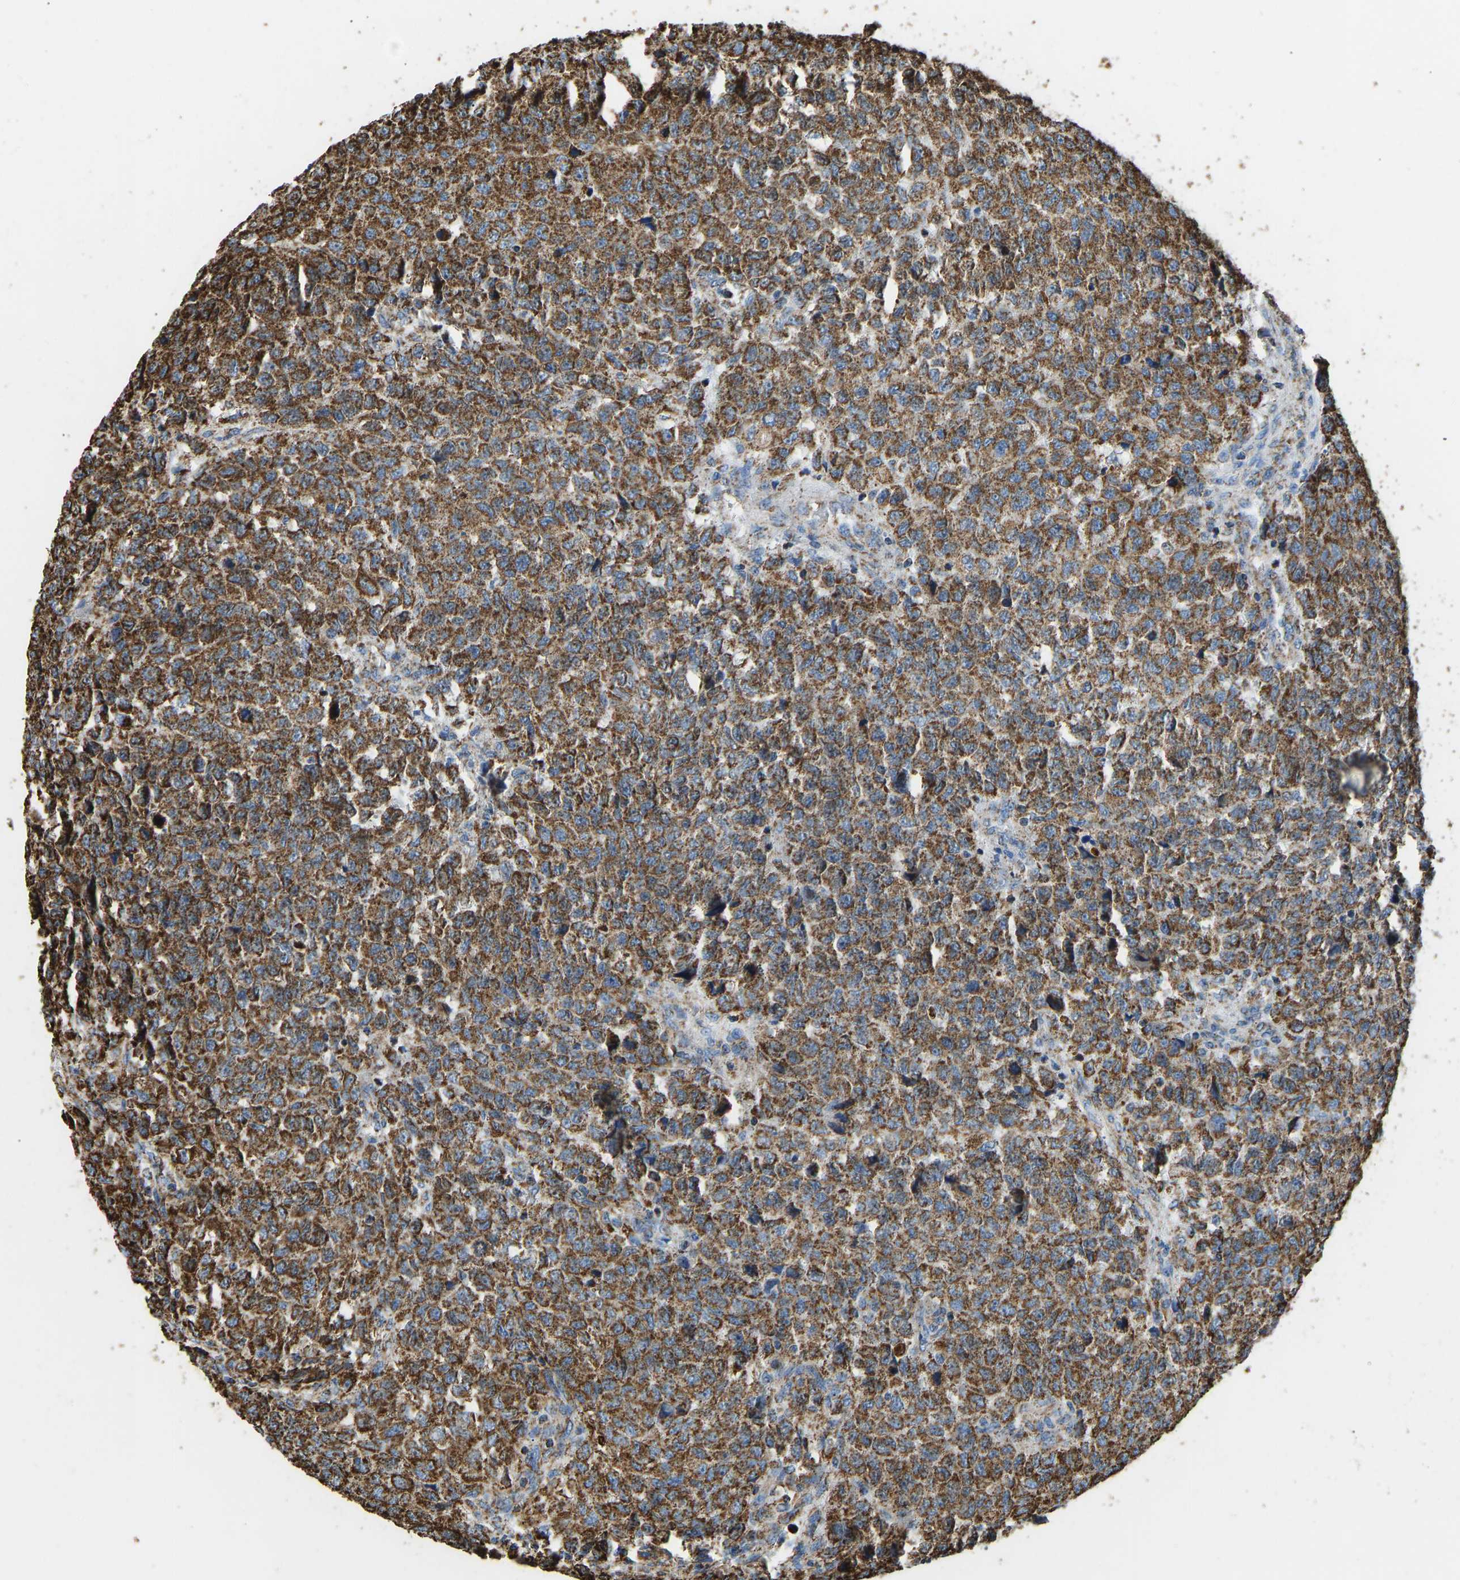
{"staining": {"intensity": "moderate", "quantity": ">75%", "location": "cytoplasmic/membranous"}, "tissue": "testis cancer", "cell_type": "Tumor cells", "image_type": "cancer", "snomed": [{"axis": "morphology", "description": "Seminoma, NOS"}, {"axis": "topography", "description": "Testis"}], "caption": "Human seminoma (testis) stained for a protein (brown) reveals moderate cytoplasmic/membranous positive positivity in approximately >75% of tumor cells.", "gene": "IRX6", "patient": {"sex": "male", "age": 59}}